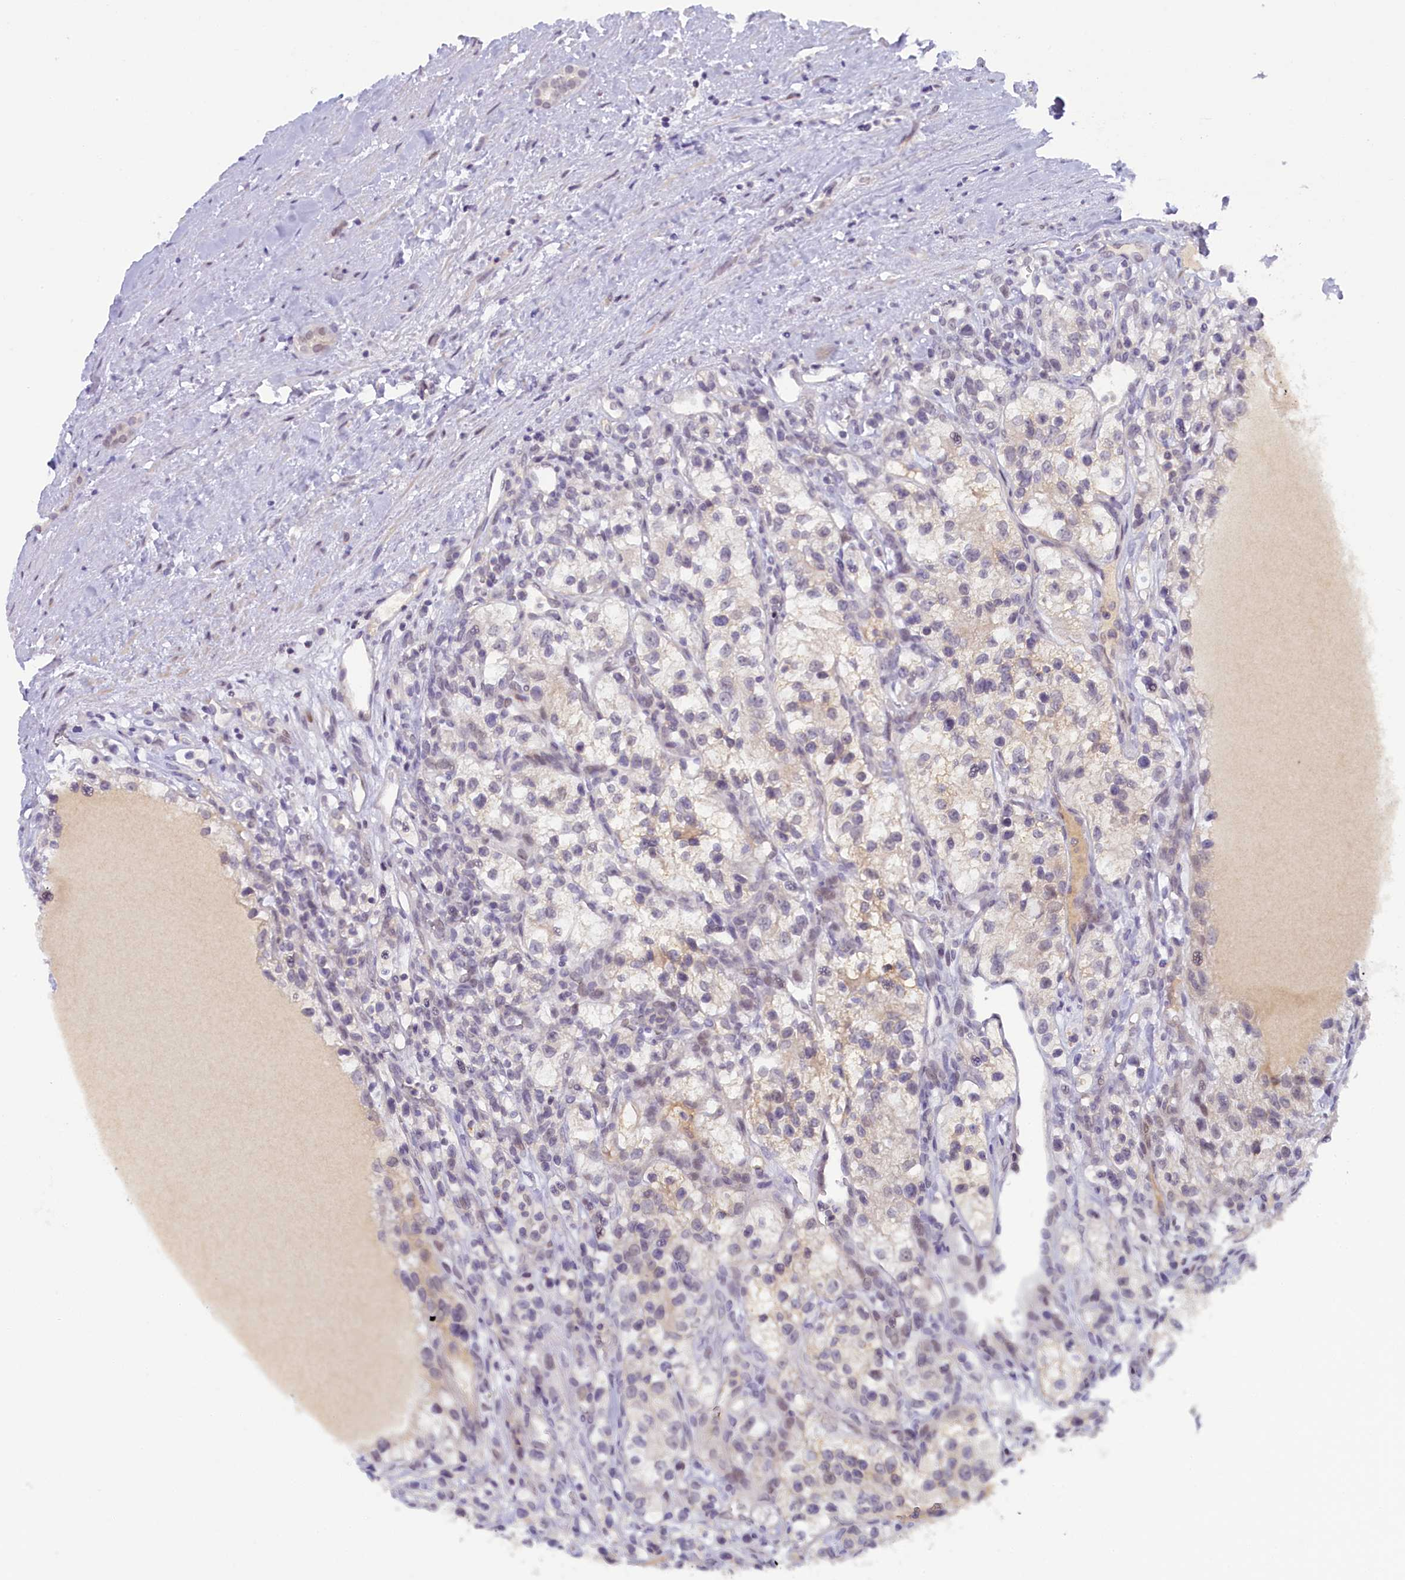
{"staining": {"intensity": "weak", "quantity": "<25%", "location": "cytoplasmic/membranous"}, "tissue": "renal cancer", "cell_type": "Tumor cells", "image_type": "cancer", "snomed": [{"axis": "morphology", "description": "Adenocarcinoma, NOS"}, {"axis": "topography", "description": "Kidney"}], "caption": "Immunohistochemistry (IHC) of human renal cancer (adenocarcinoma) displays no positivity in tumor cells.", "gene": "CRAMP1", "patient": {"sex": "female", "age": 57}}